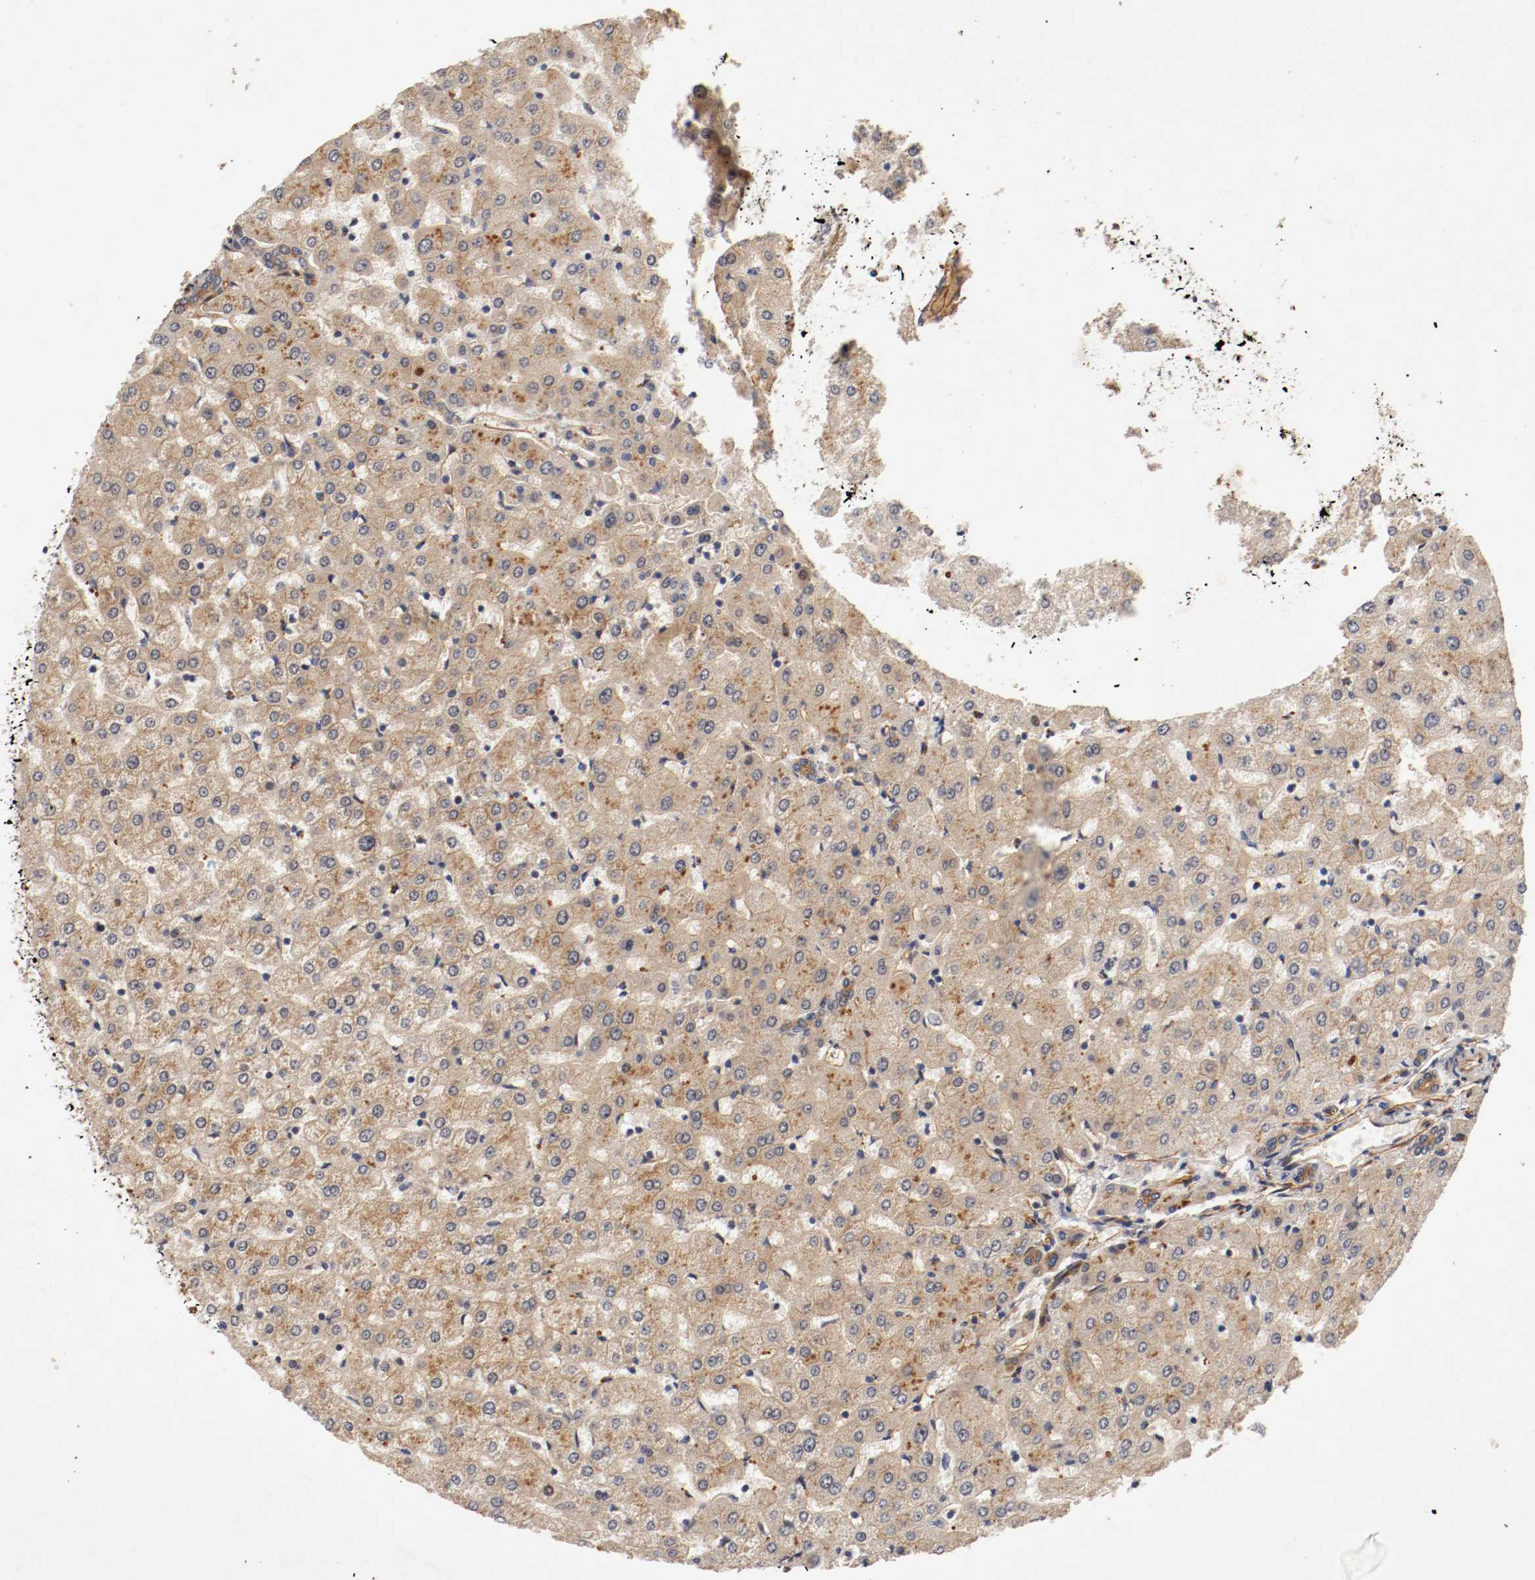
{"staining": {"intensity": "weak", "quantity": ">75%", "location": "cytoplasmic/membranous"}, "tissue": "liver", "cell_type": "Cholangiocytes", "image_type": "normal", "snomed": [{"axis": "morphology", "description": "Normal tissue, NOS"}, {"axis": "morphology", "description": "Fibrosis, NOS"}, {"axis": "topography", "description": "Liver"}], "caption": "The micrograph shows staining of normal liver, revealing weak cytoplasmic/membranous protein expression (brown color) within cholangiocytes. (IHC, brightfield microscopy, high magnification).", "gene": "TYK2", "patient": {"sex": "female", "age": 29}}